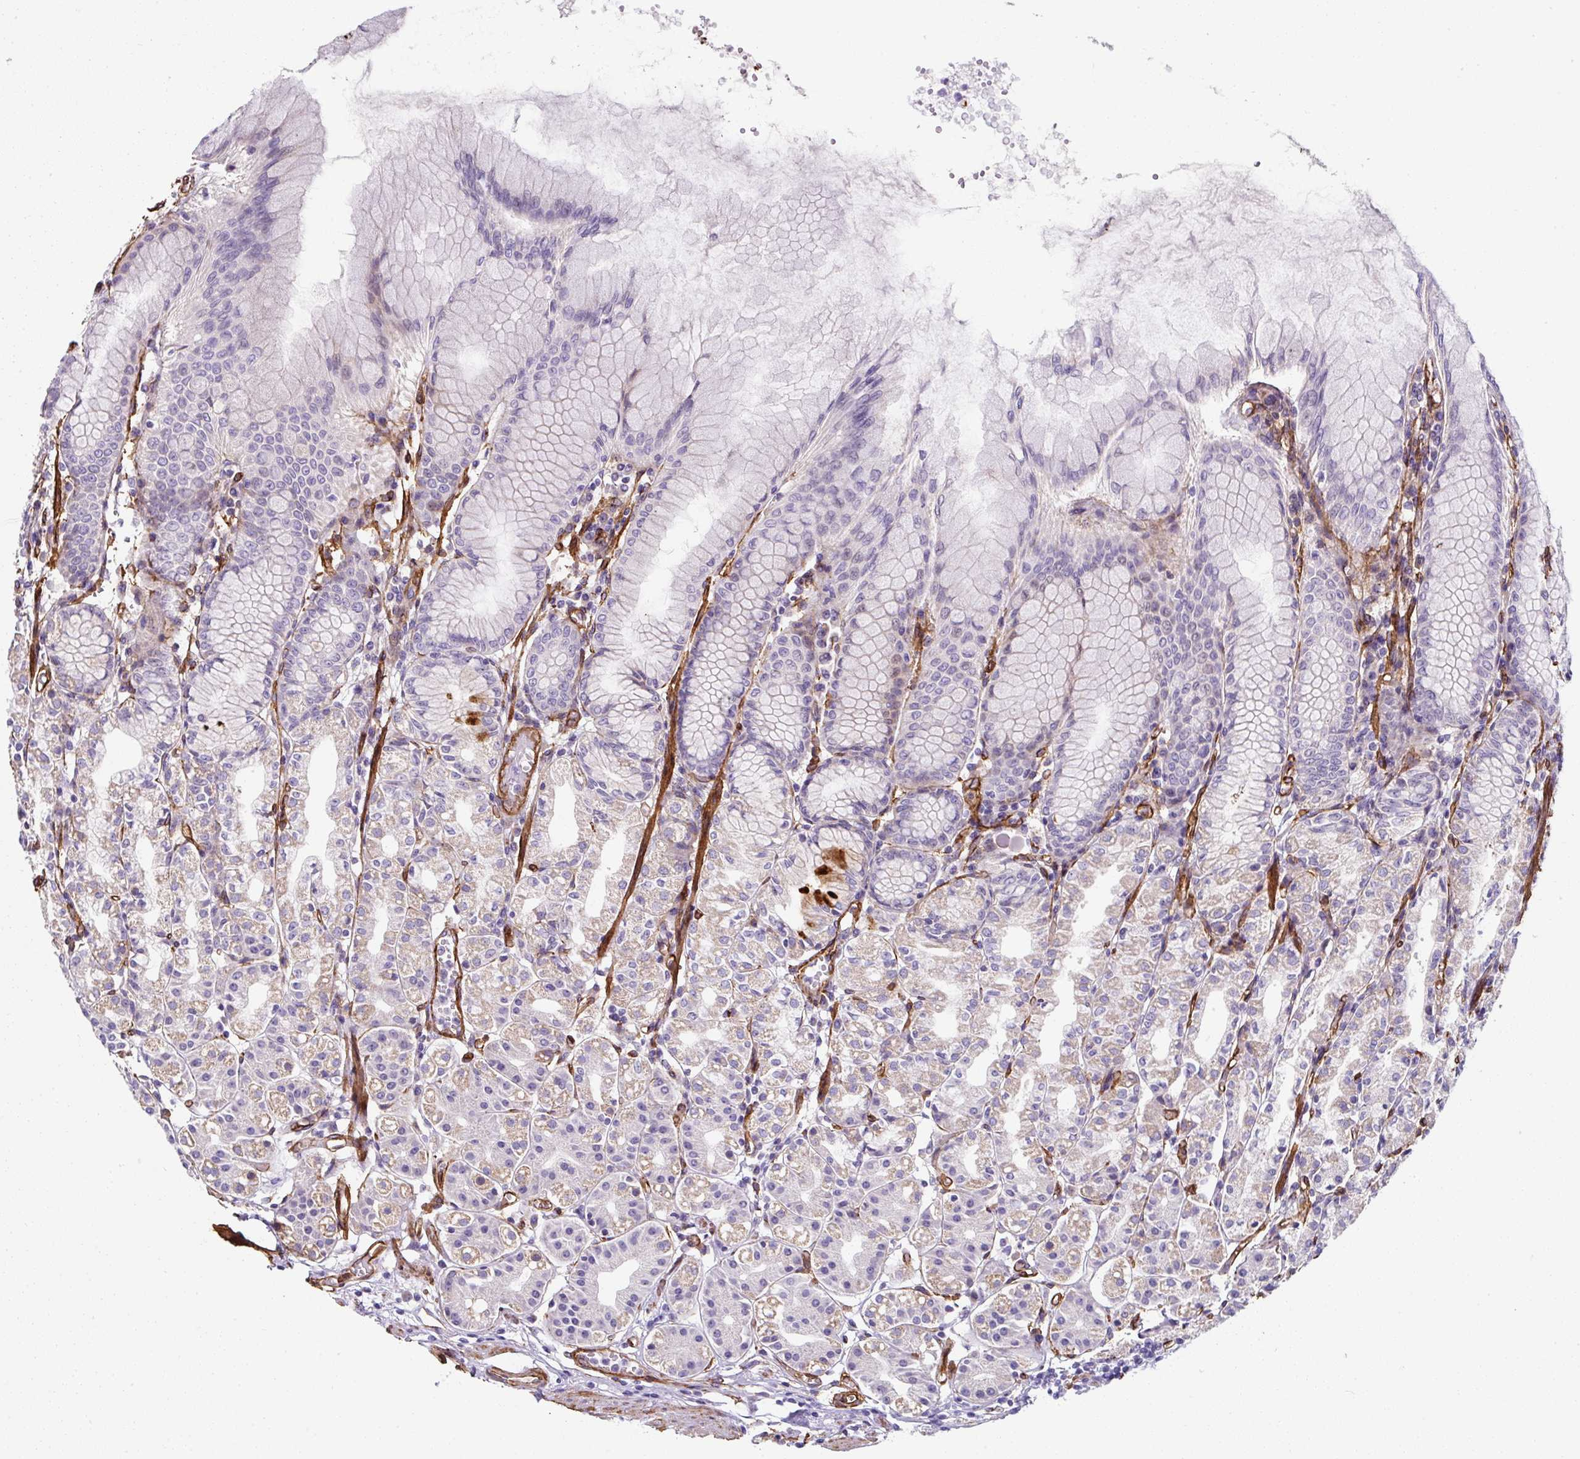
{"staining": {"intensity": "weak", "quantity": "25%-75%", "location": "cytoplasmic/membranous"}, "tissue": "stomach", "cell_type": "Glandular cells", "image_type": "normal", "snomed": [{"axis": "morphology", "description": "Normal tissue, NOS"}, {"axis": "topography", "description": "Stomach"}], "caption": "Weak cytoplasmic/membranous staining for a protein is present in approximately 25%-75% of glandular cells of normal stomach using immunohistochemistry.", "gene": "ANKUB1", "patient": {"sex": "female", "age": 57}}